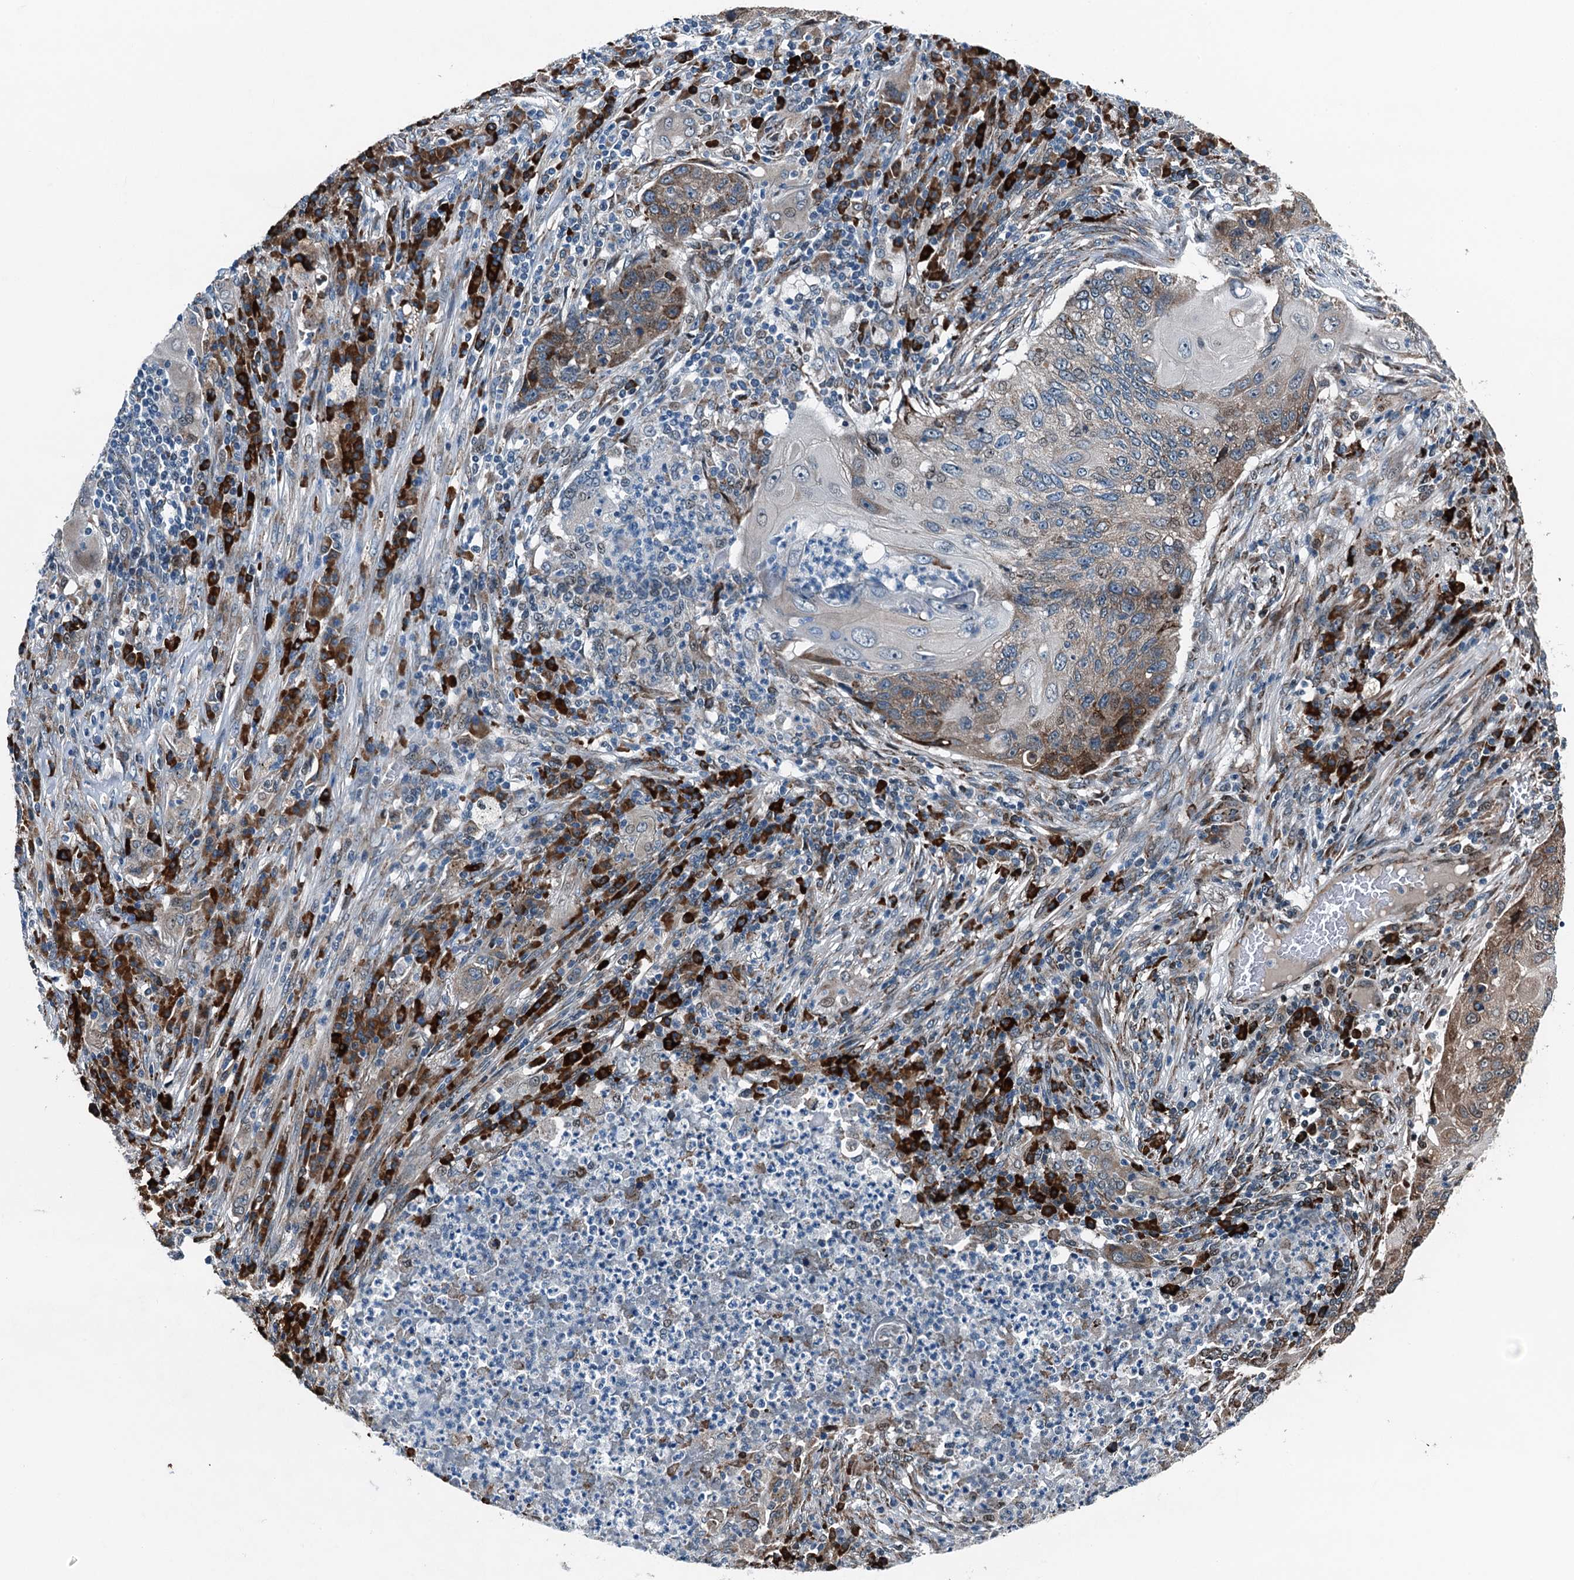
{"staining": {"intensity": "moderate", "quantity": "<25%", "location": "cytoplasmic/membranous"}, "tissue": "lung cancer", "cell_type": "Tumor cells", "image_type": "cancer", "snomed": [{"axis": "morphology", "description": "Squamous cell carcinoma, NOS"}, {"axis": "topography", "description": "Lung"}], "caption": "The image displays staining of lung cancer, revealing moderate cytoplasmic/membranous protein positivity (brown color) within tumor cells.", "gene": "TAMALIN", "patient": {"sex": "female", "age": 63}}